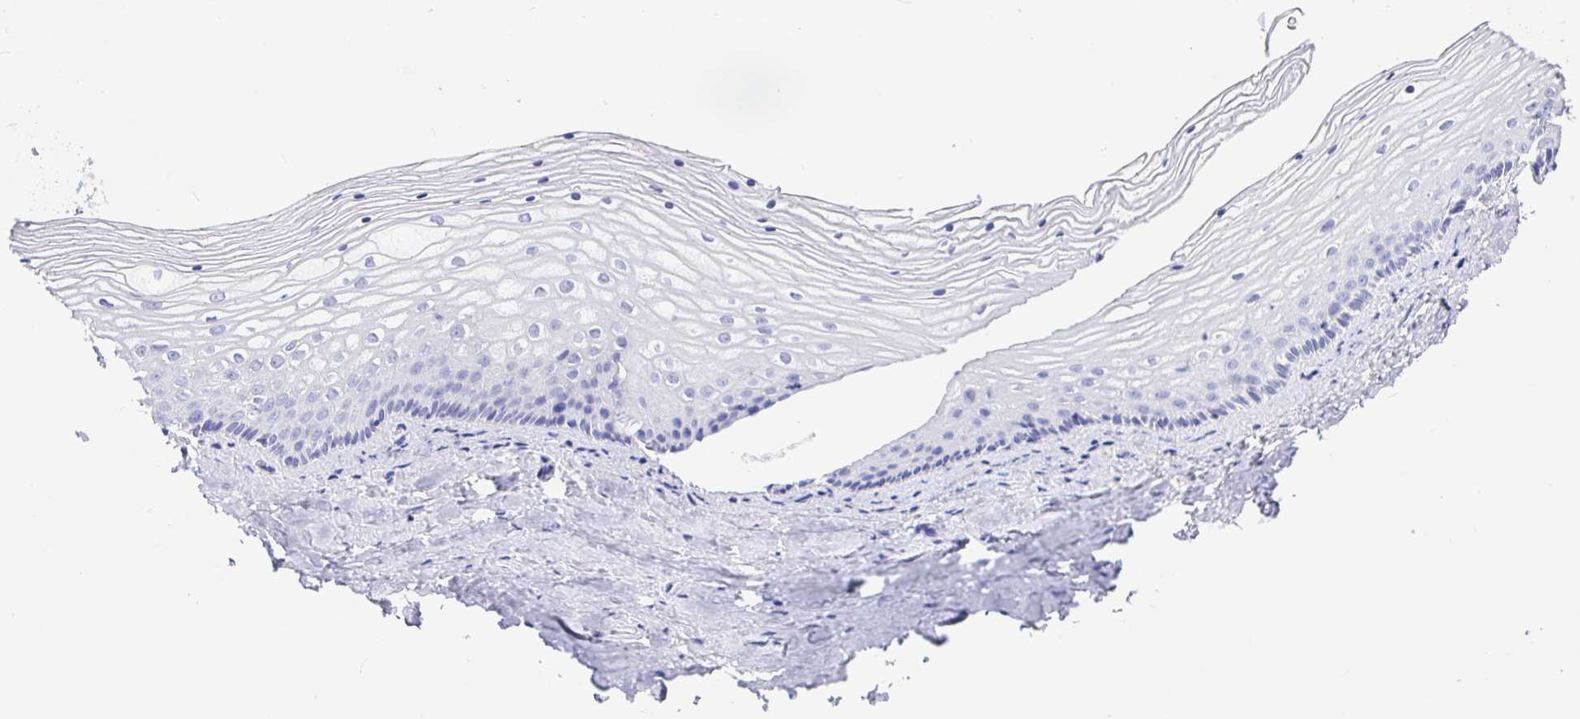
{"staining": {"intensity": "negative", "quantity": "none", "location": "none"}, "tissue": "vagina", "cell_type": "Squamous epithelial cells", "image_type": "normal", "snomed": [{"axis": "morphology", "description": "Normal tissue, NOS"}, {"axis": "topography", "description": "Vagina"}], "caption": "An immunohistochemistry photomicrograph of unremarkable vagina is shown. There is no staining in squamous epithelial cells of vagina.", "gene": "TPTE", "patient": {"sex": "female", "age": 45}}